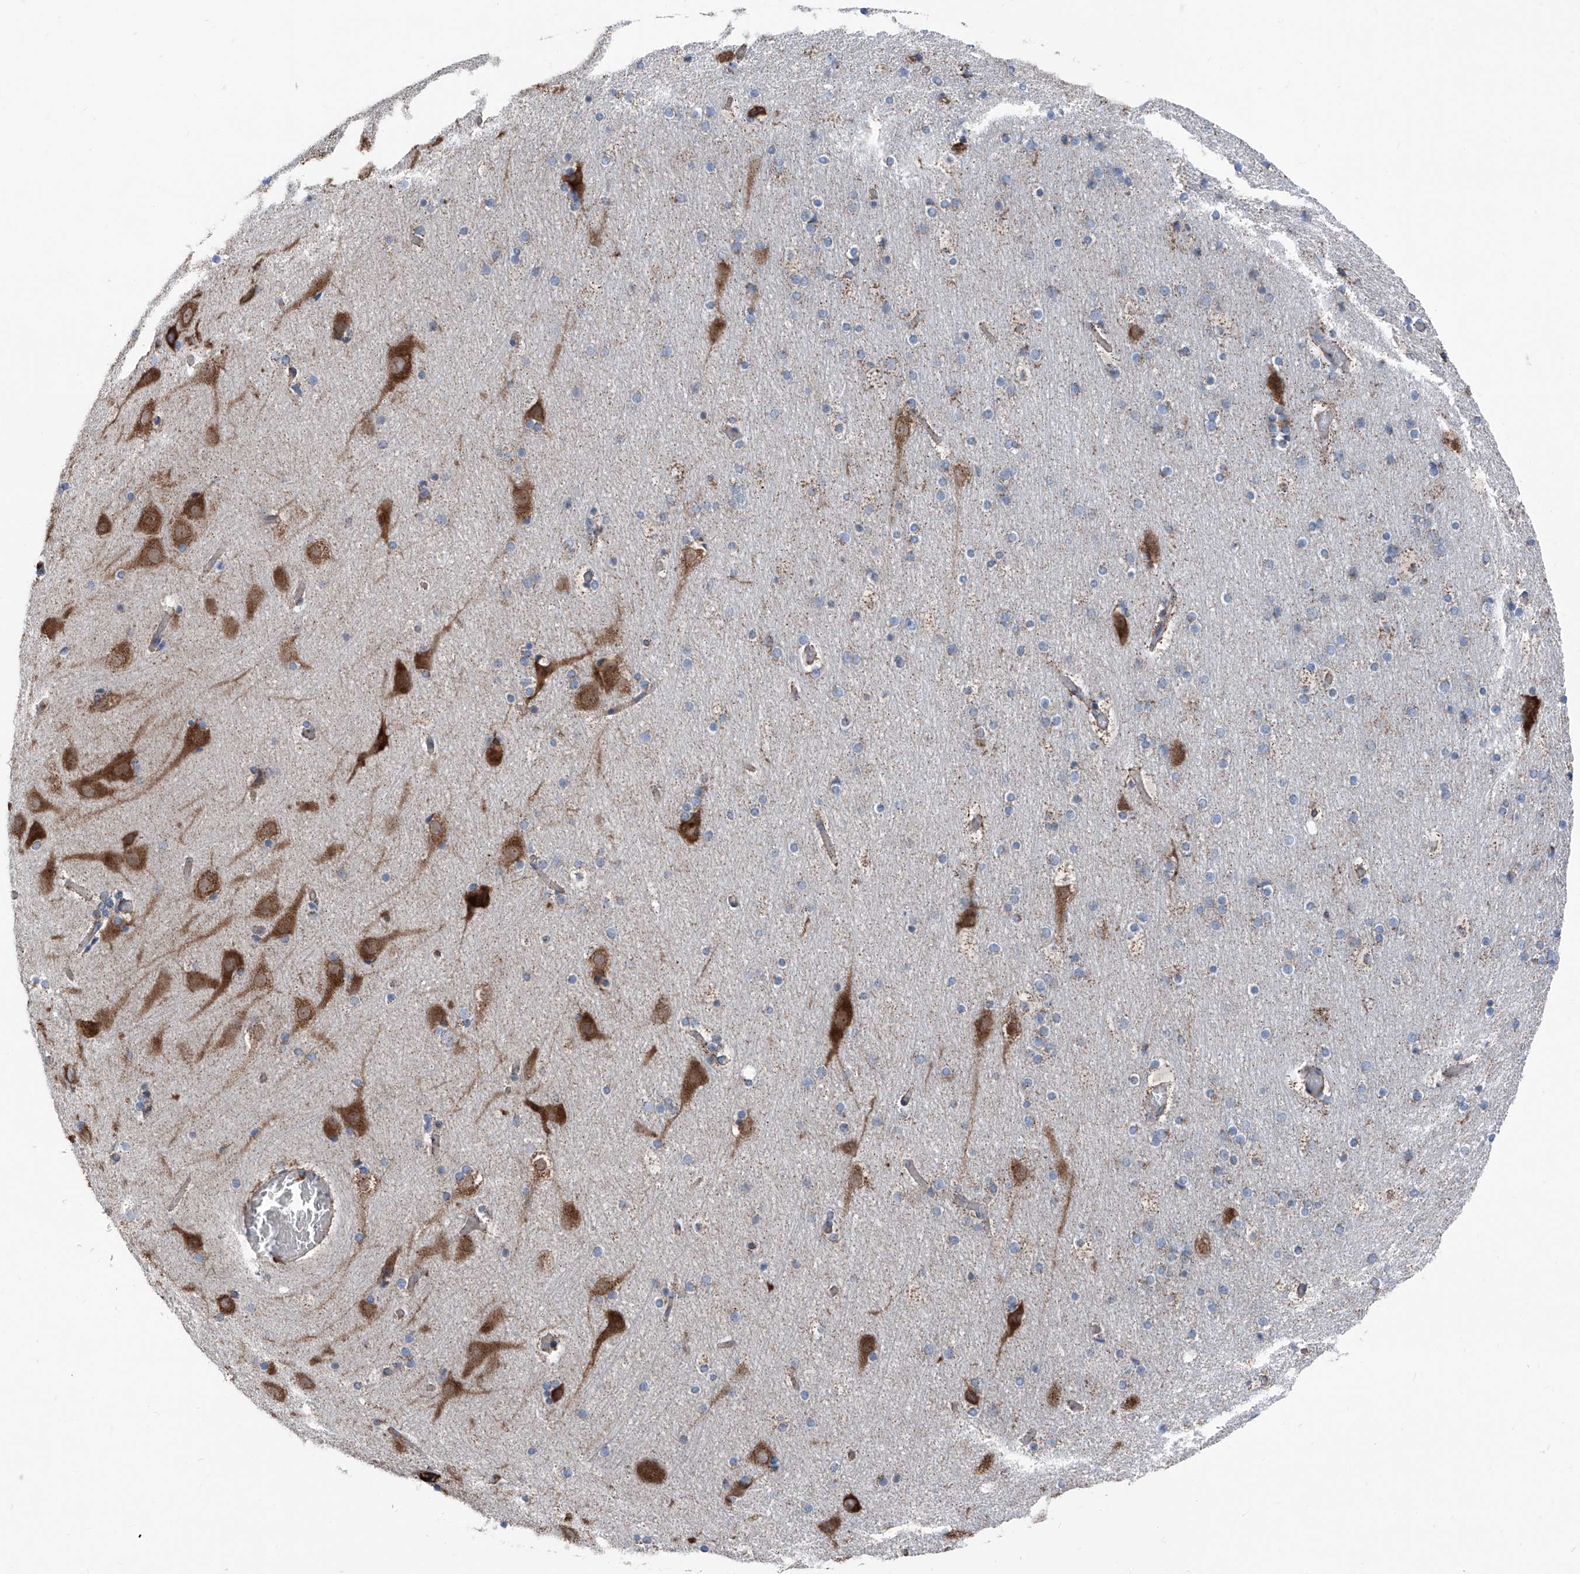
{"staining": {"intensity": "weak", "quantity": ">75%", "location": "cytoplasmic/membranous"}, "tissue": "cerebral cortex", "cell_type": "Endothelial cells", "image_type": "normal", "snomed": [{"axis": "morphology", "description": "Normal tissue, NOS"}, {"axis": "topography", "description": "Cerebral cortex"}], "caption": "This histopathology image reveals immunohistochemistry (IHC) staining of normal human cerebral cortex, with low weak cytoplasmic/membranous positivity in approximately >75% of endothelial cells.", "gene": "GPAT3", "patient": {"sex": "male", "age": 57}}